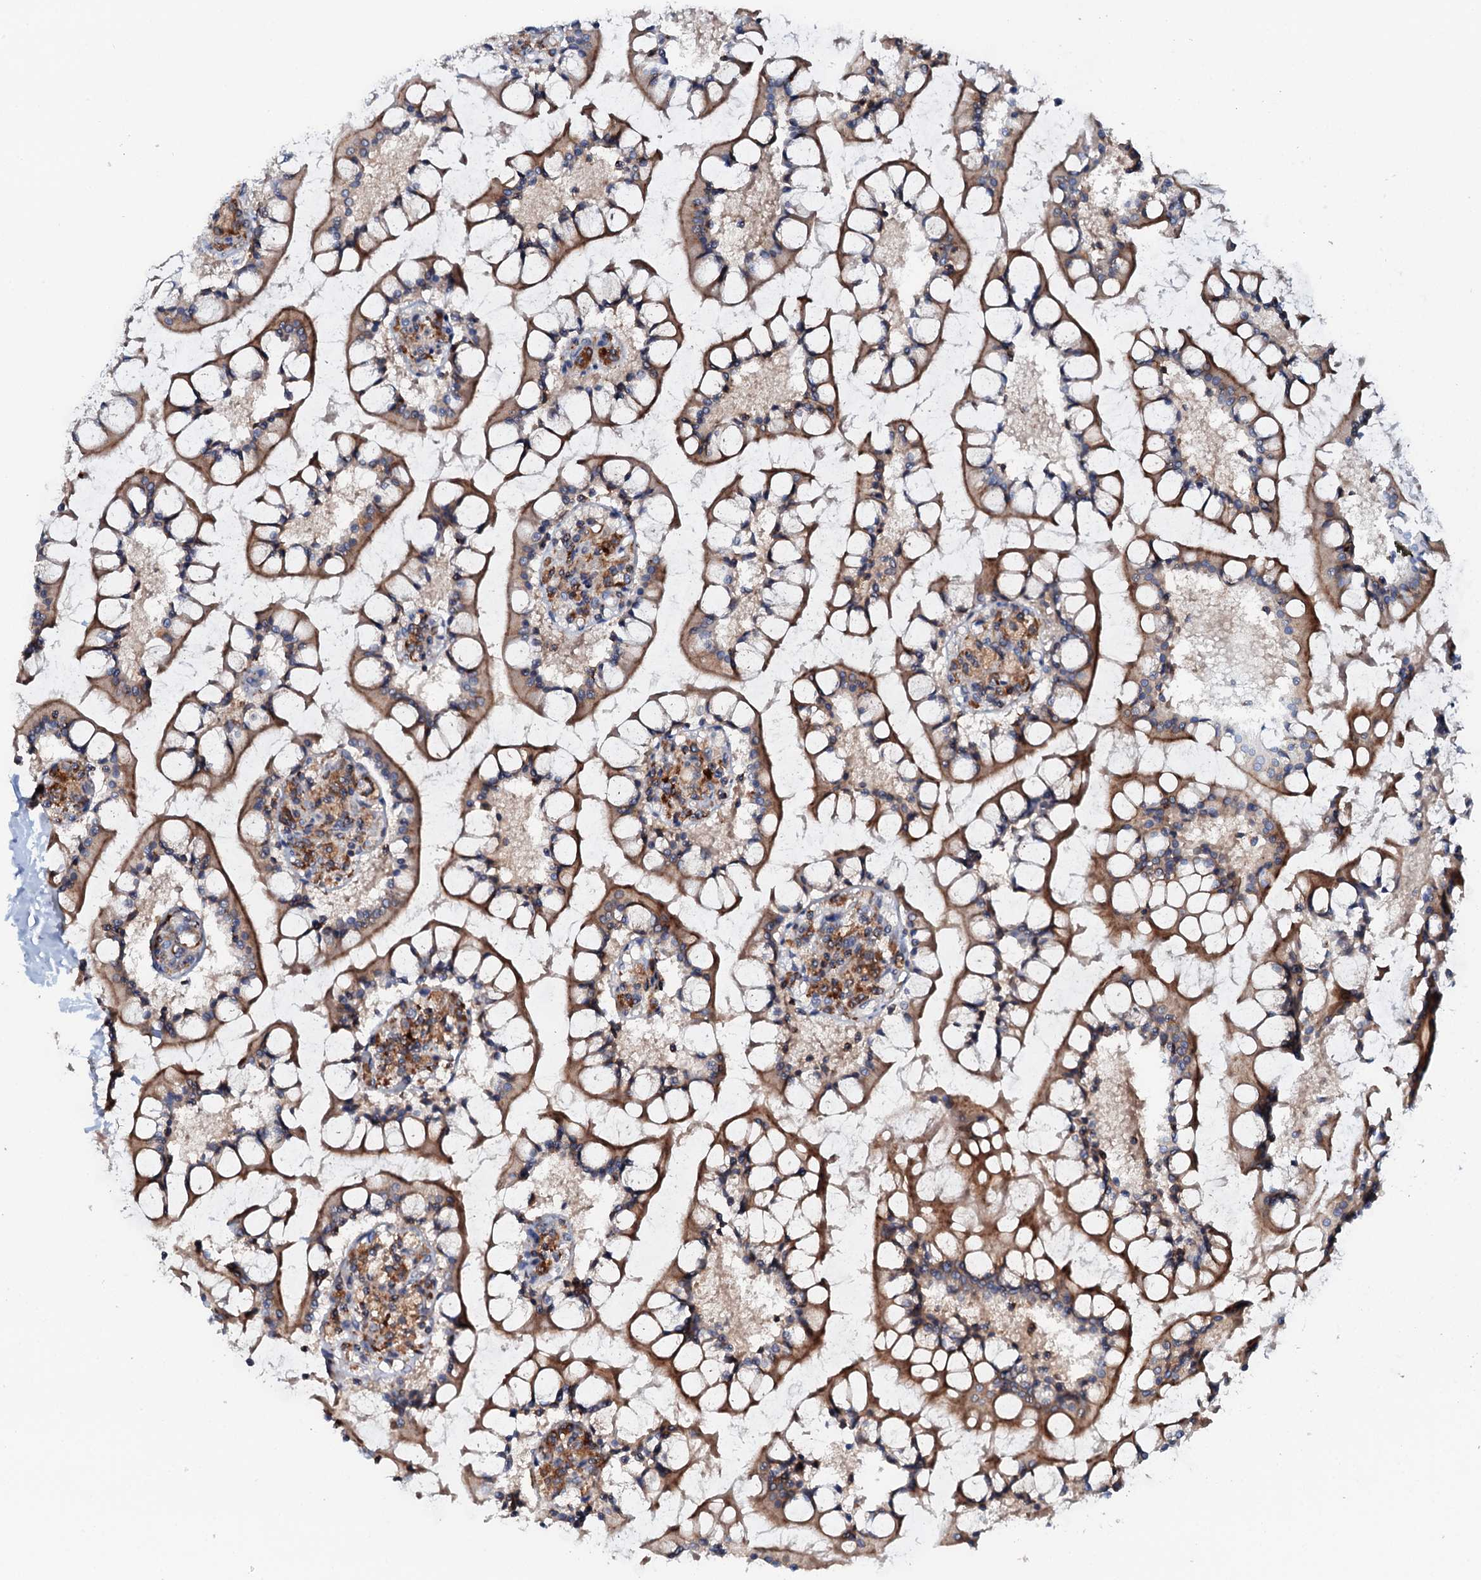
{"staining": {"intensity": "strong", "quantity": ">75%", "location": "cytoplasmic/membranous"}, "tissue": "small intestine", "cell_type": "Glandular cells", "image_type": "normal", "snomed": [{"axis": "morphology", "description": "Normal tissue, NOS"}, {"axis": "topography", "description": "Small intestine"}], "caption": "A high-resolution image shows immunohistochemistry staining of normal small intestine, which exhibits strong cytoplasmic/membranous positivity in approximately >75% of glandular cells. (brown staining indicates protein expression, while blue staining denotes nuclei).", "gene": "VAMP8", "patient": {"sex": "male", "age": 52}}